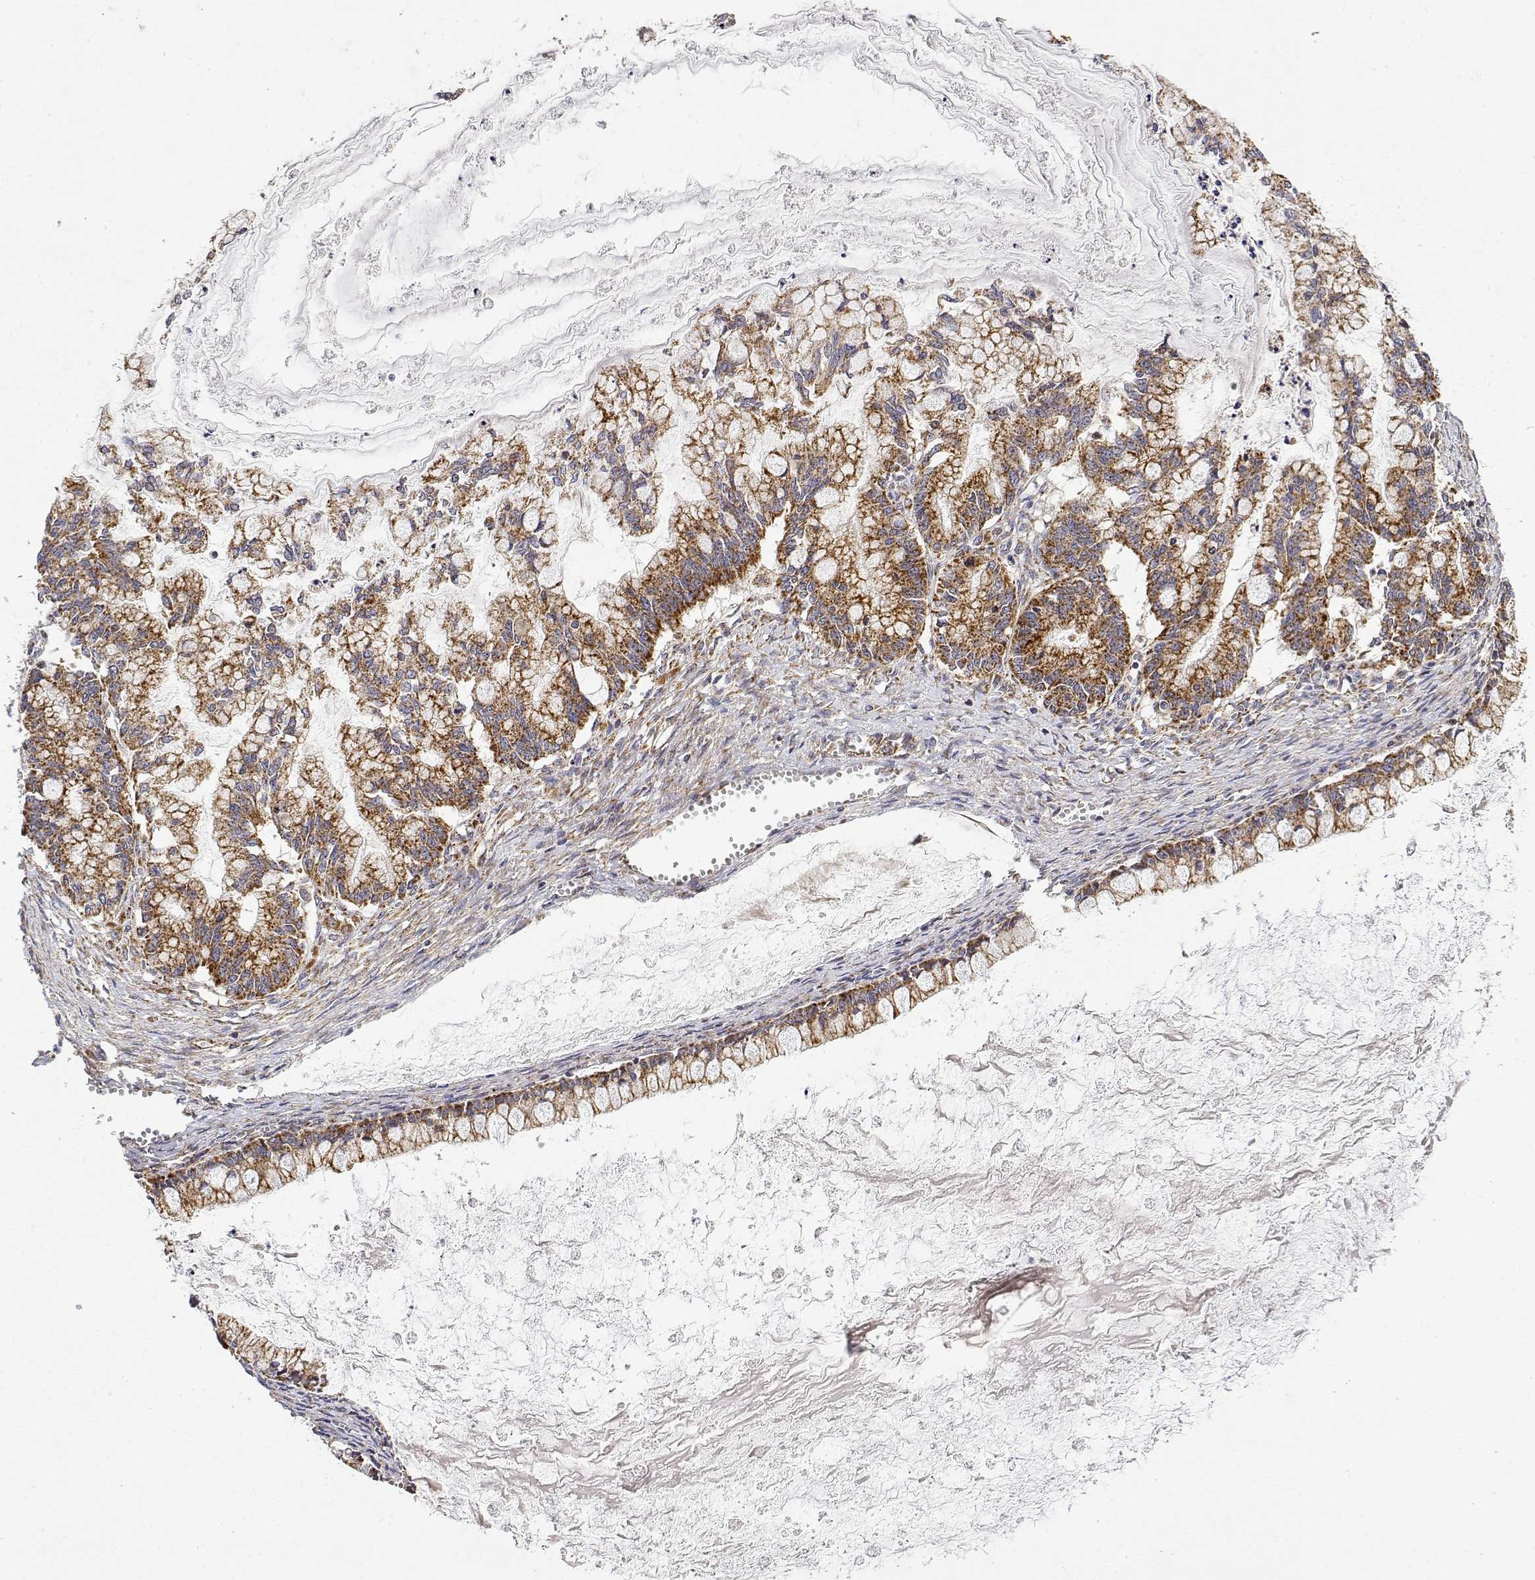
{"staining": {"intensity": "moderate", "quantity": ">75%", "location": "cytoplasmic/membranous"}, "tissue": "ovarian cancer", "cell_type": "Tumor cells", "image_type": "cancer", "snomed": [{"axis": "morphology", "description": "Cystadenocarcinoma, mucinous, NOS"}, {"axis": "topography", "description": "Ovary"}], "caption": "Ovarian cancer (mucinous cystadenocarcinoma) stained with immunohistochemistry shows moderate cytoplasmic/membranous positivity in approximately >75% of tumor cells.", "gene": "GADD45GIP1", "patient": {"sex": "female", "age": 67}}